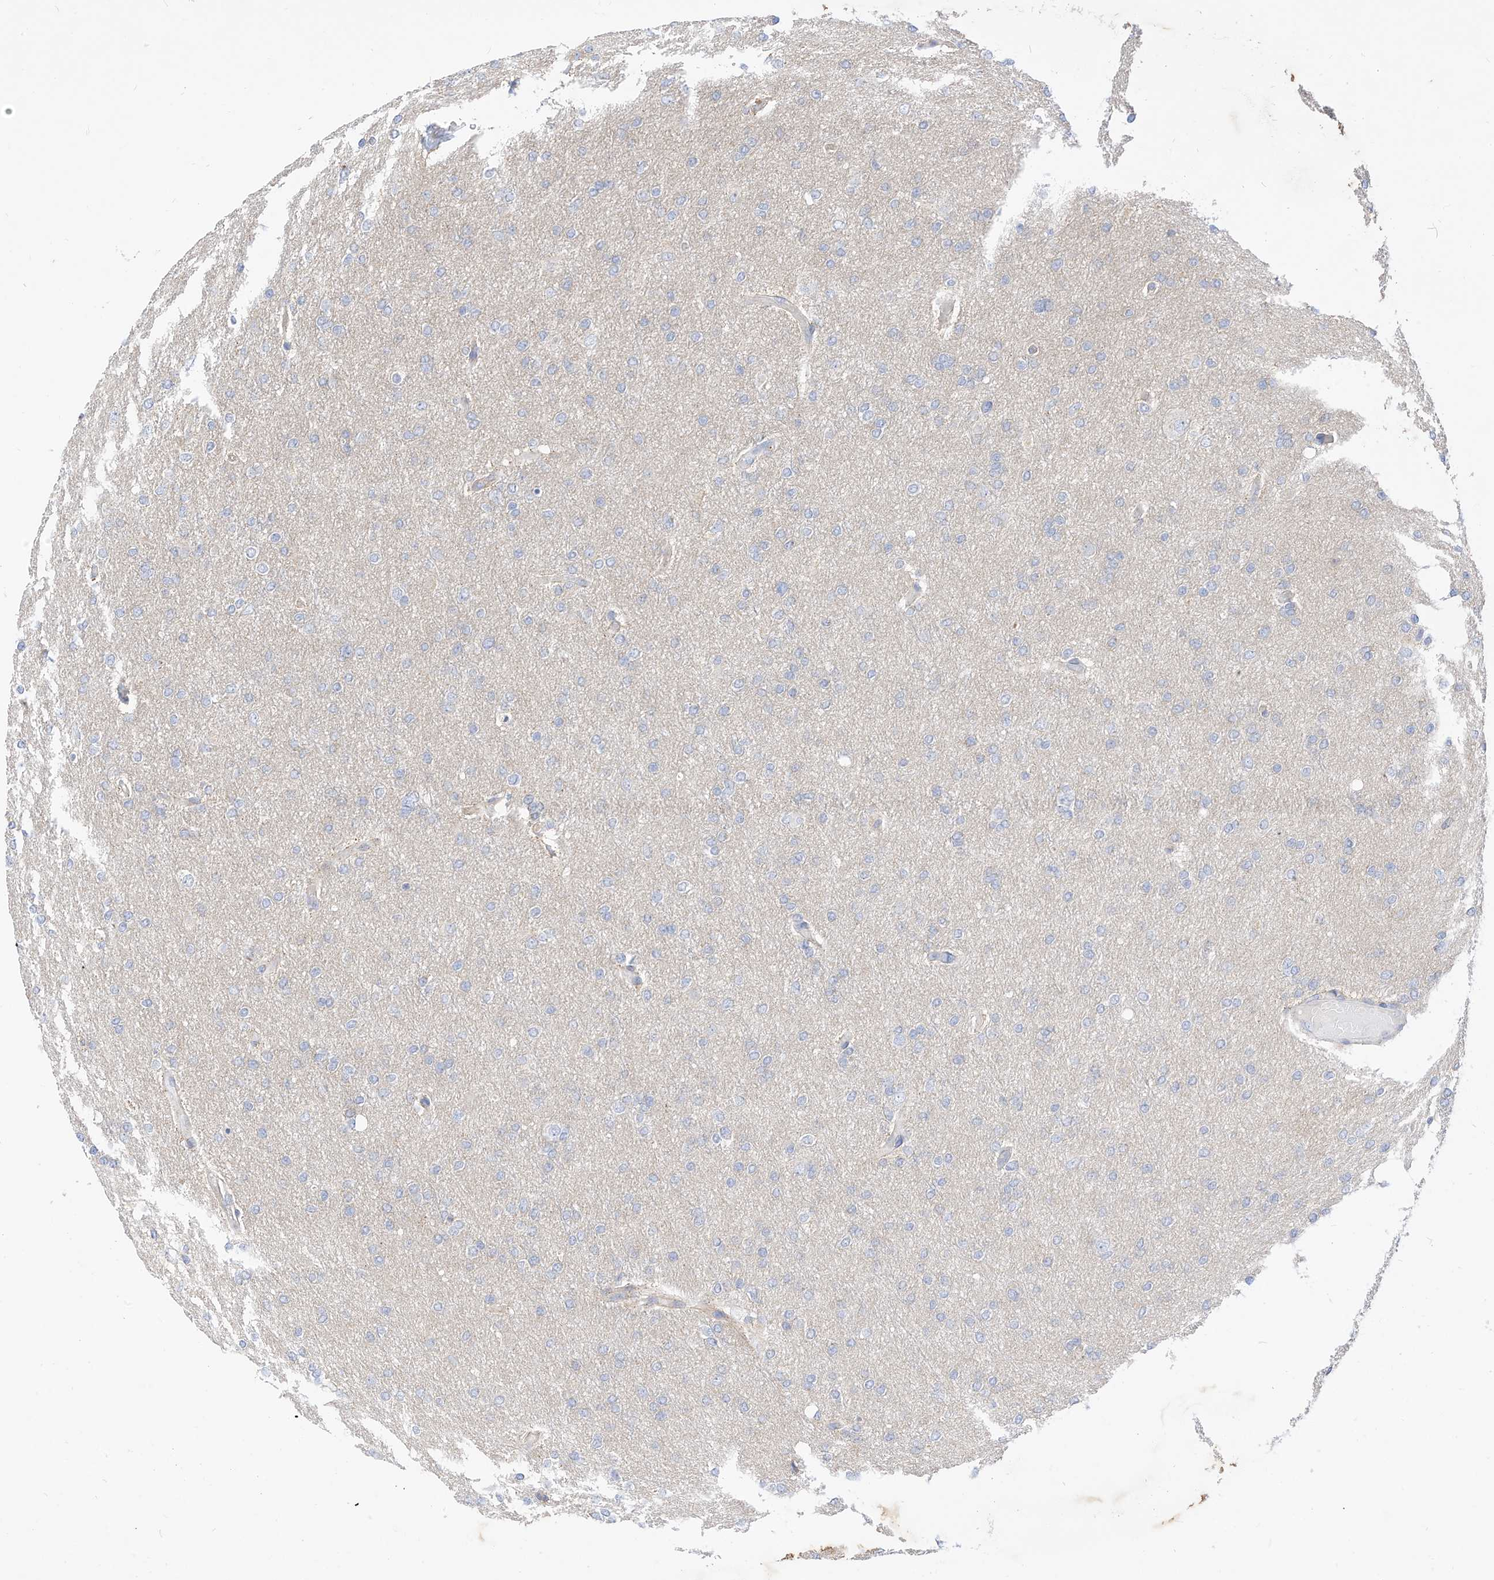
{"staining": {"intensity": "negative", "quantity": "none", "location": "none"}, "tissue": "glioma", "cell_type": "Tumor cells", "image_type": "cancer", "snomed": [{"axis": "morphology", "description": "Glioma, malignant, High grade"}, {"axis": "topography", "description": "Cerebral cortex"}], "caption": "Tumor cells are negative for protein expression in human glioma.", "gene": "RHOH", "patient": {"sex": "female", "age": 36}}